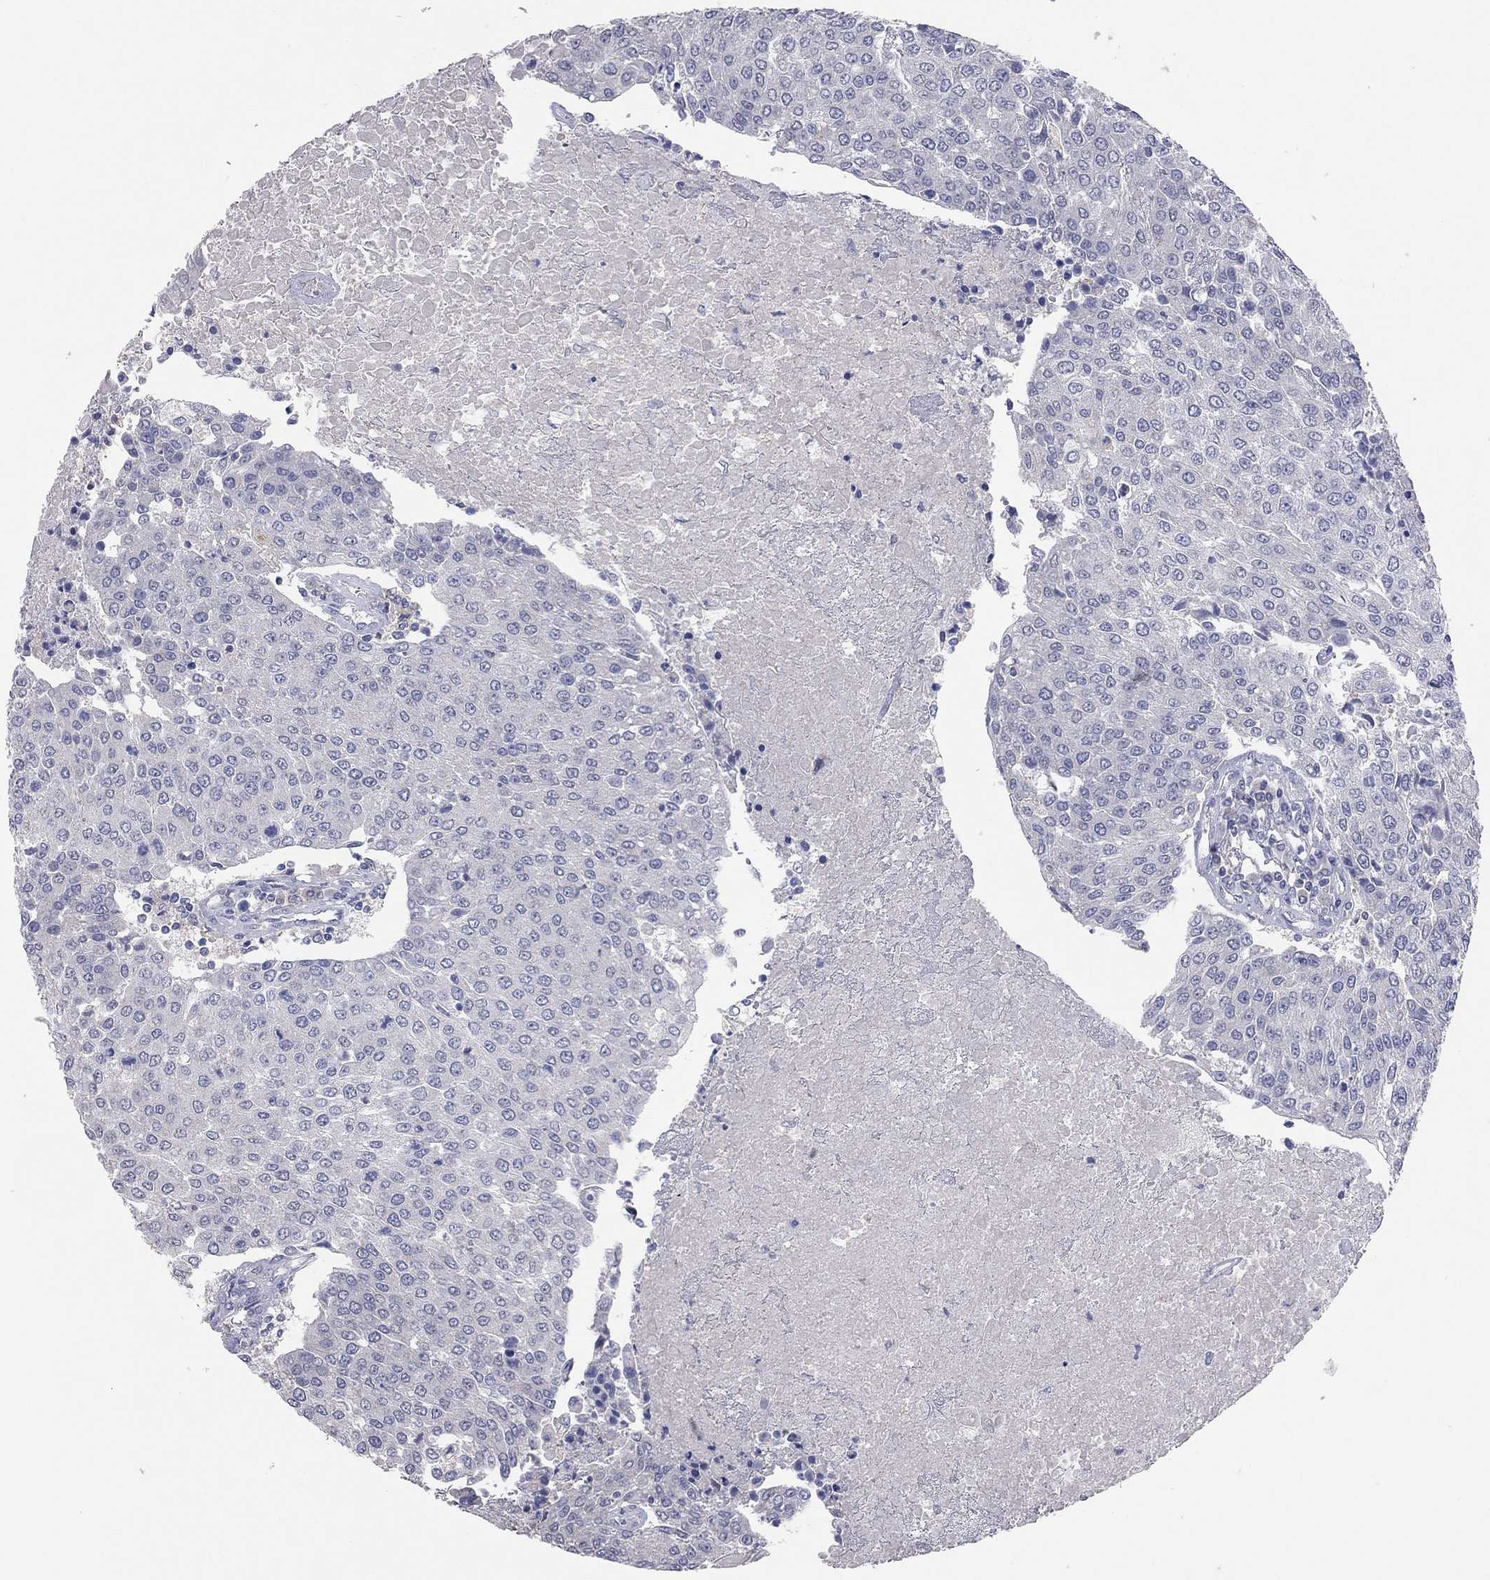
{"staining": {"intensity": "negative", "quantity": "none", "location": "none"}, "tissue": "urothelial cancer", "cell_type": "Tumor cells", "image_type": "cancer", "snomed": [{"axis": "morphology", "description": "Urothelial carcinoma, High grade"}, {"axis": "topography", "description": "Urinary bladder"}], "caption": "Immunohistochemical staining of human urothelial carcinoma (high-grade) exhibits no significant positivity in tumor cells. The staining is performed using DAB brown chromogen with nuclei counter-stained in using hematoxylin.", "gene": "MMP13", "patient": {"sex": "female", "age": 85}}